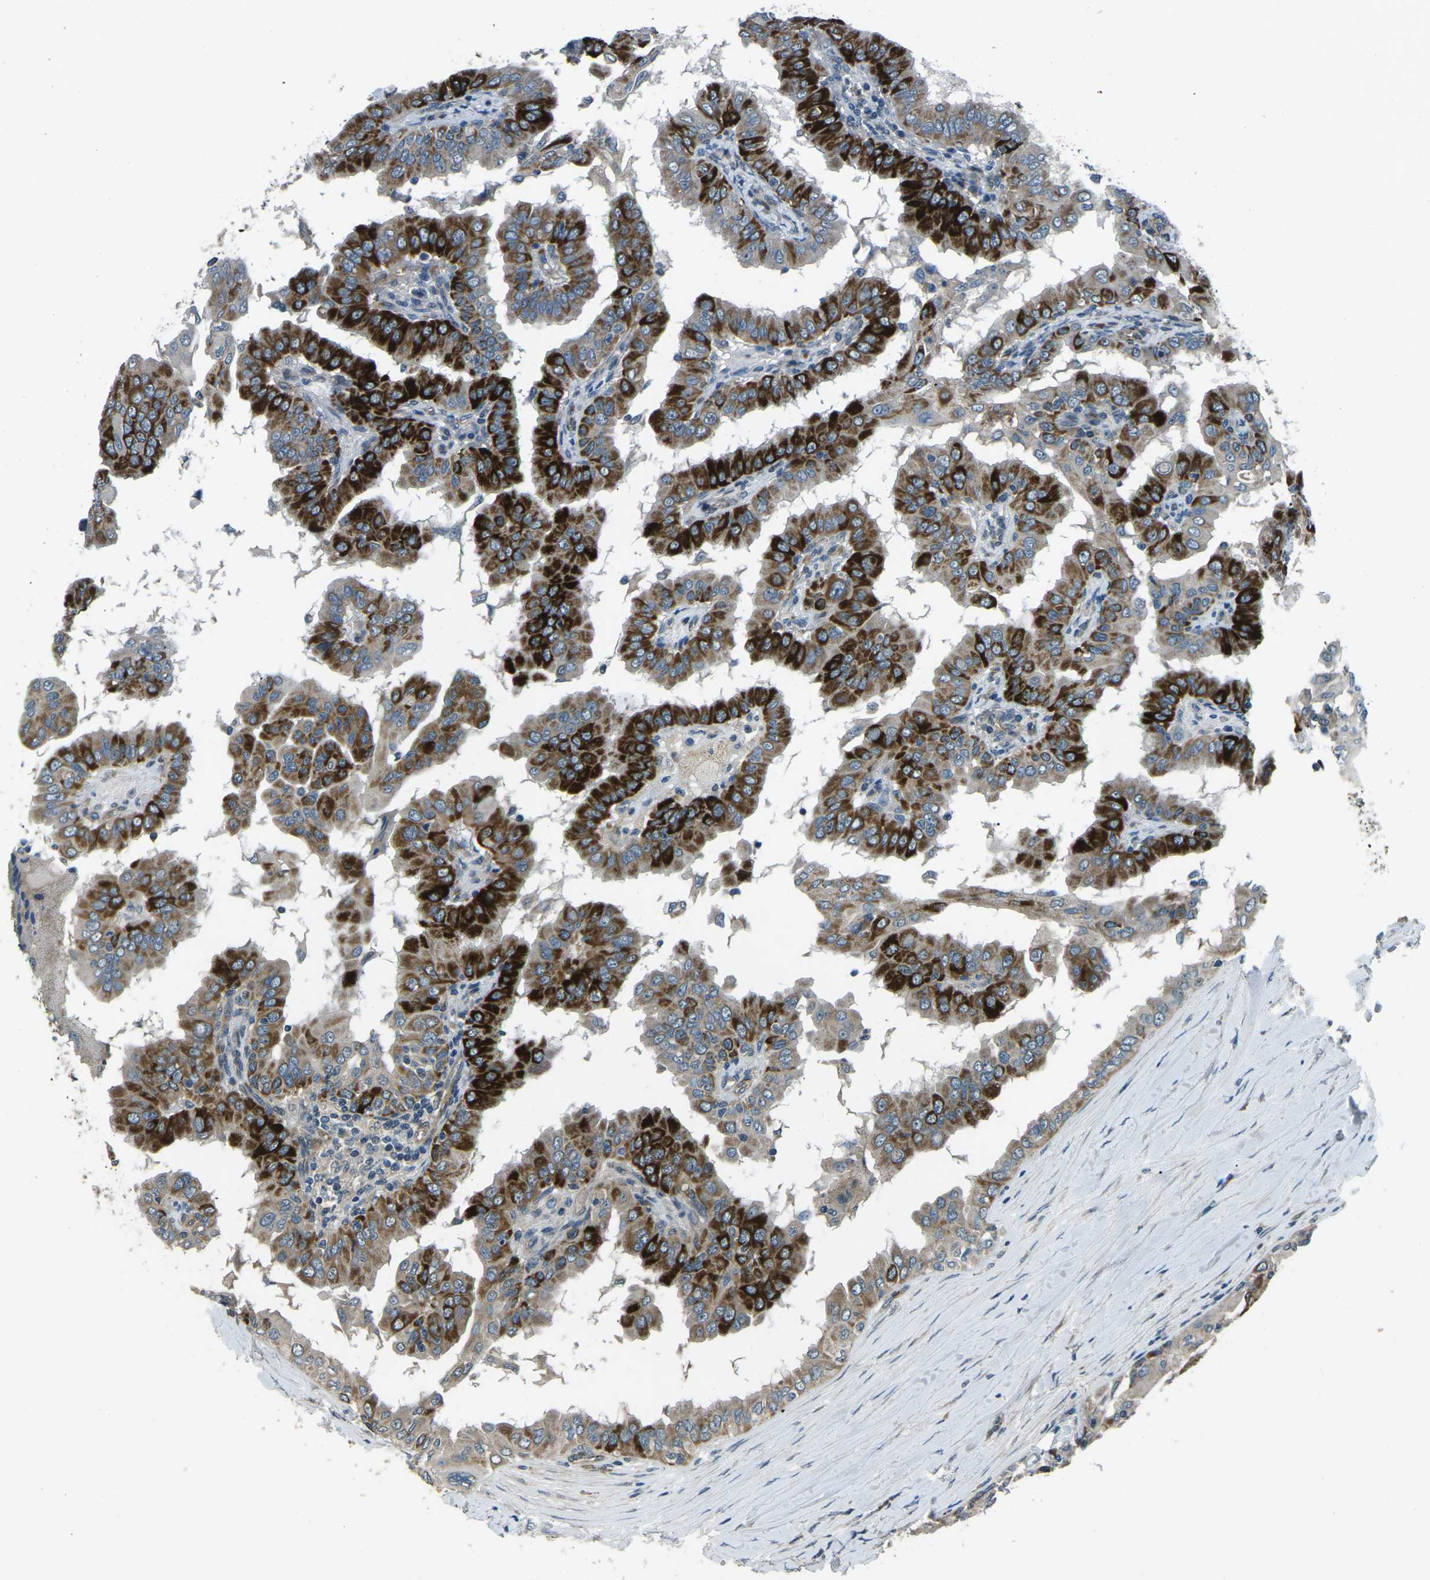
{"staining": {"intensity": "strong", "quantity": "25%-75%", "location": "cytoplasmic/membranous"}, "tissue": "thyroid cancer", "cell_type": "Tumor cells", "image_type": "cancer", "snomed": [{"axis": "morphology", "description": "Papillary adenocarcinoma, NOS"}, {"axis": "topography", "description": "Thyroid gland"}], "caption": "Human papillary adenocarcinoma (thyroid) stained with a protein marker reveals strong staining in tumor cells.", "gene": "AFAP1", "patient": {"sex": "male", "age": 33}}